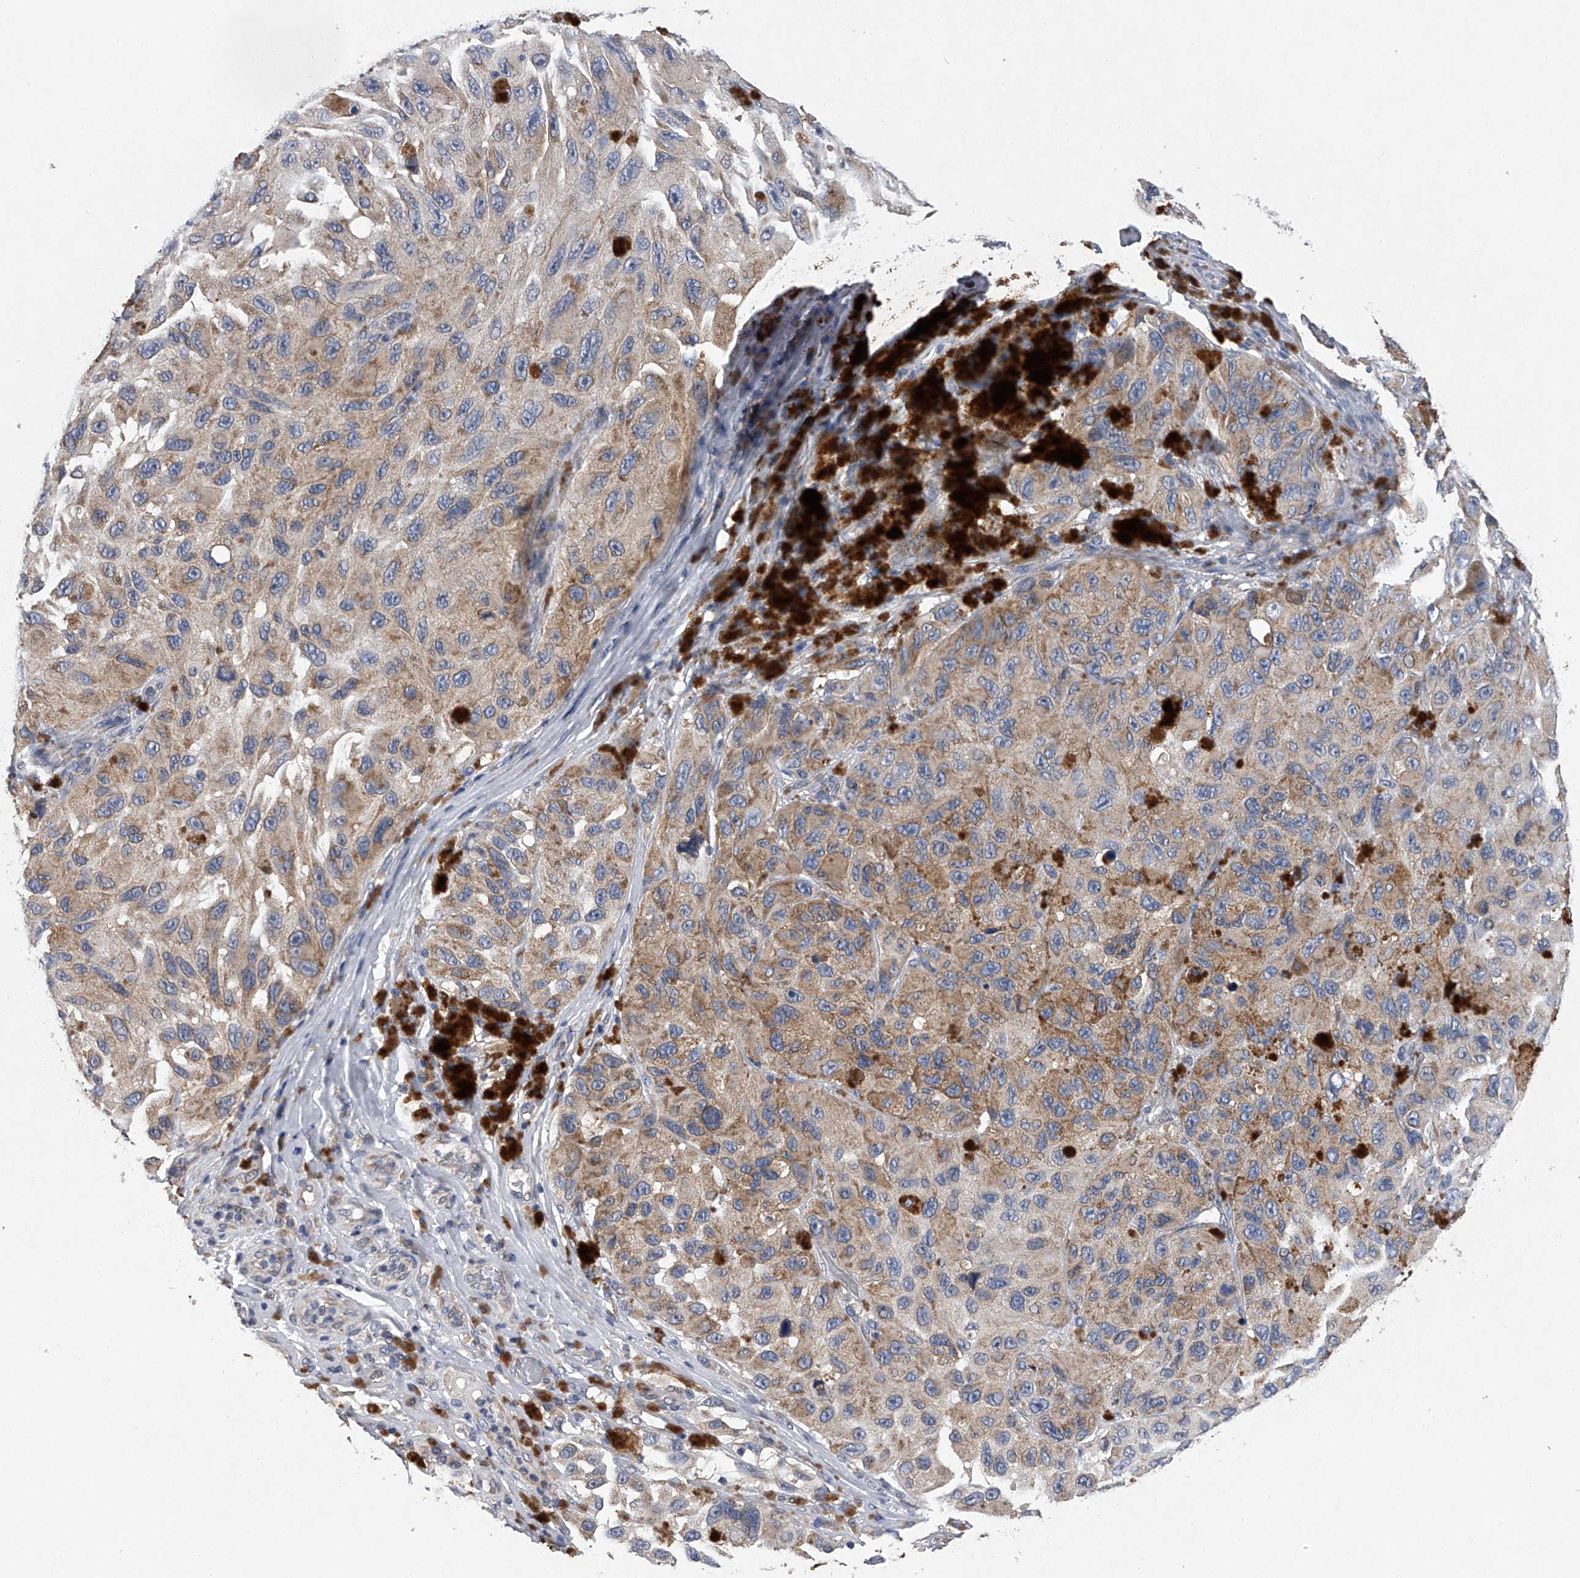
{"staining": {"intensity": "weak", "quantity": "25%-75%", "location": "cytoplasmic/membranous"}, "tissue": "melanoma", "cell_type": "Tumor cells", "image_type": "cancer", "snomed": [{"axis": "morphology", "description": "Malignant melanoma, NOS"}, {"axis": "topography", "description": "Skin"}], "caption": "Melanoma stained for a protein (brown) reveals weak cytoplasmic/membranous positive expression in about 25%-75% of tumor cells.", "gene": "RNF5", "patient": {"sex": "female", "age": 73}}